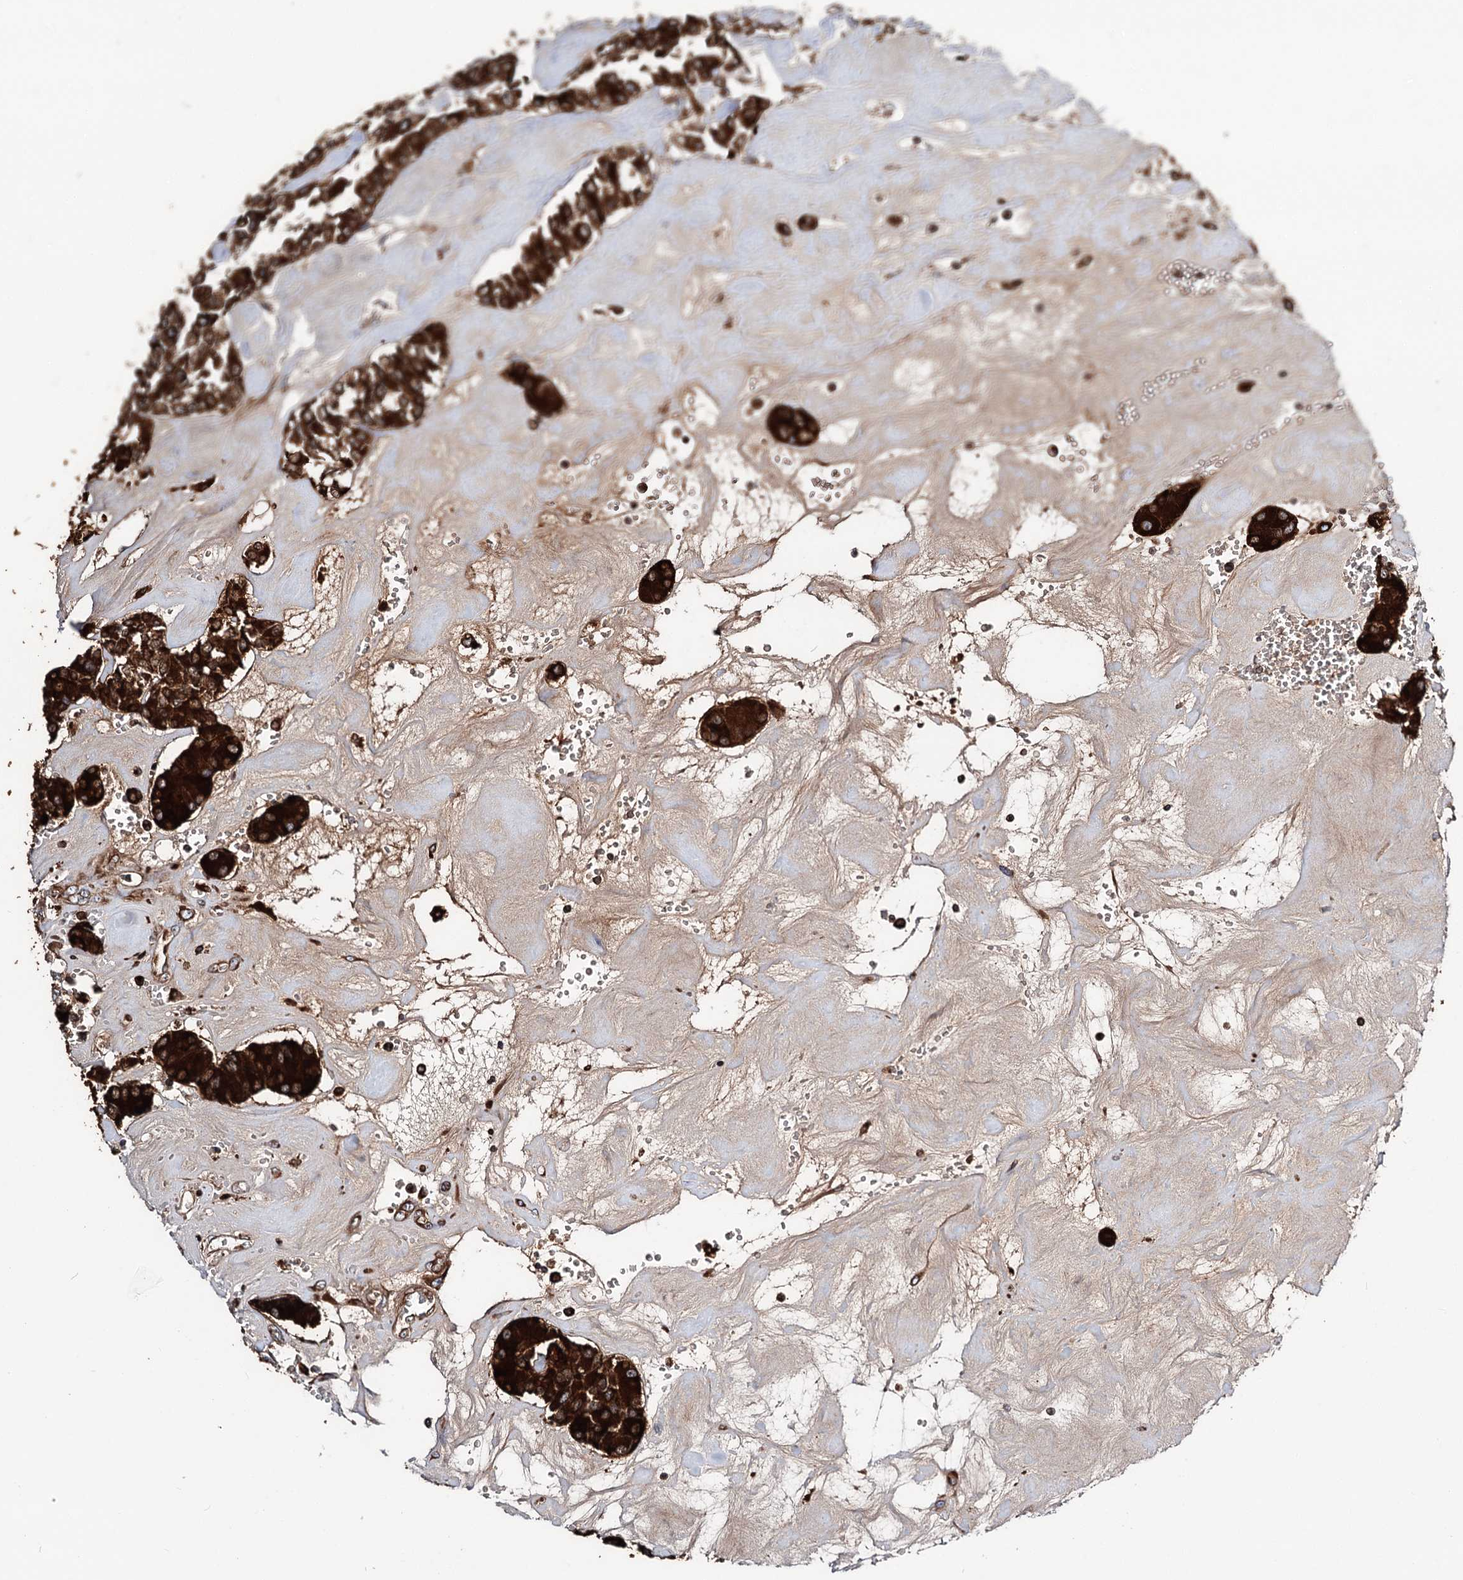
{"staining": {"intensity": "strong", "quantity": ">75%", "location": "cytoplasmic/membranous"}, "tissue": "carcinoid", "cell_type": "Tumor cells", "image_type": "cancer", "snomed": [{"axis": "morphology", "description": "Carcinoid, malignant, NOS"}, {"axis": "topography", "description": "Pancreas"}], "caption": "A photomicrograph of malignant carcinoid stained for a protein displays strong cytoplasmic/membranous brown staining in tumor cells.", "gene": "ERP29", "patient": {"sex": "male", "age": 41}}